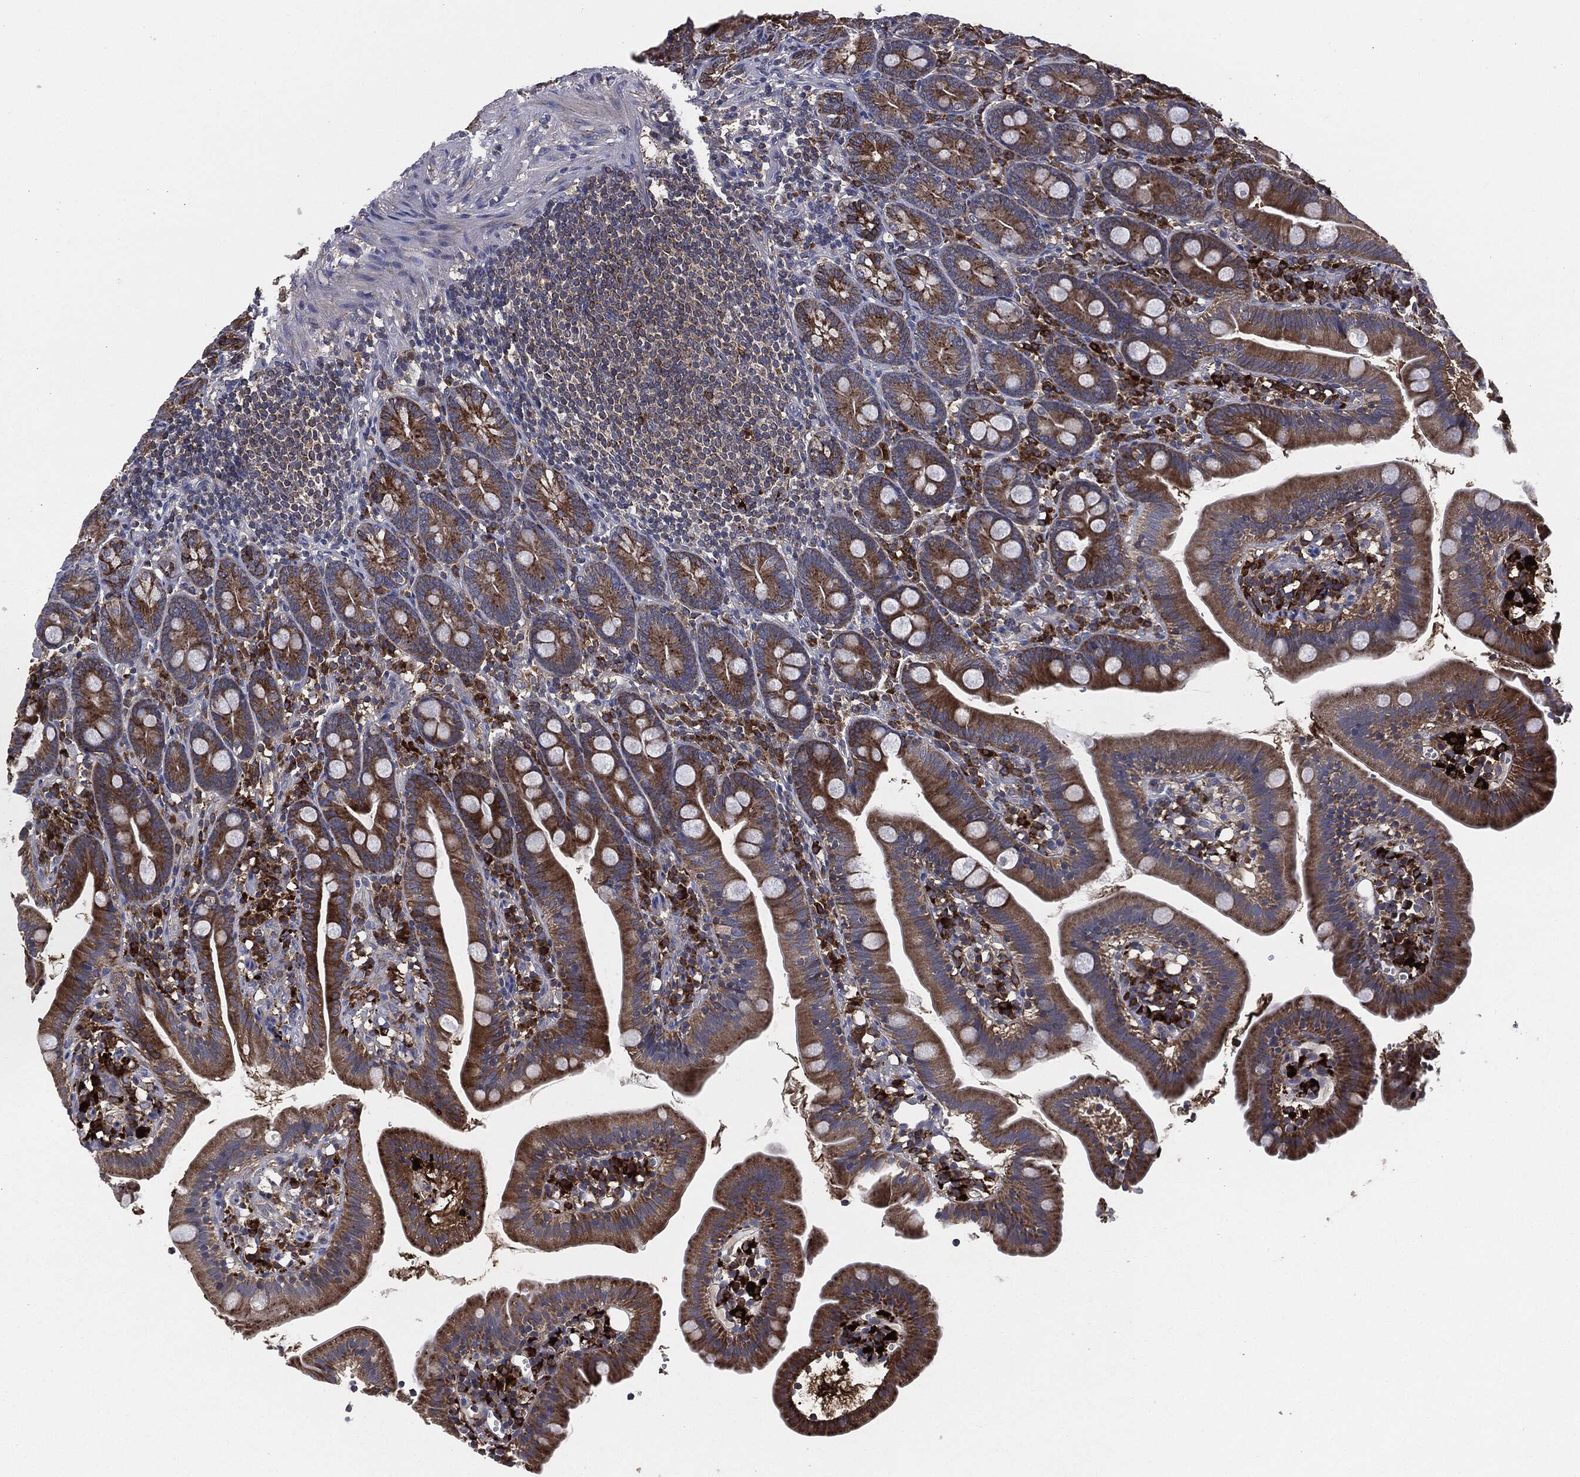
{"staining": {"intensity": "moderate", "quantity": ">75%", "location": "cytoplasmic/membranous"}, "tissue": "duodenum", "cell_type": "Glandular cells", "image_type": "normal", "snomed": [{"axis": "morphology", "description": "Normal tissue, NOS"}, {"axis": "topography", "description": "Duodenum"}], "caption": "A high-resolution image shows immunohistochemistry staining of unremarkable duodenum, which demonstrates moderate cytoplasmic/membranous positivity in approximately >75% of glandular cells.", "gene": "TMEM11", "patient": {"sex": "female", "age": 67}}